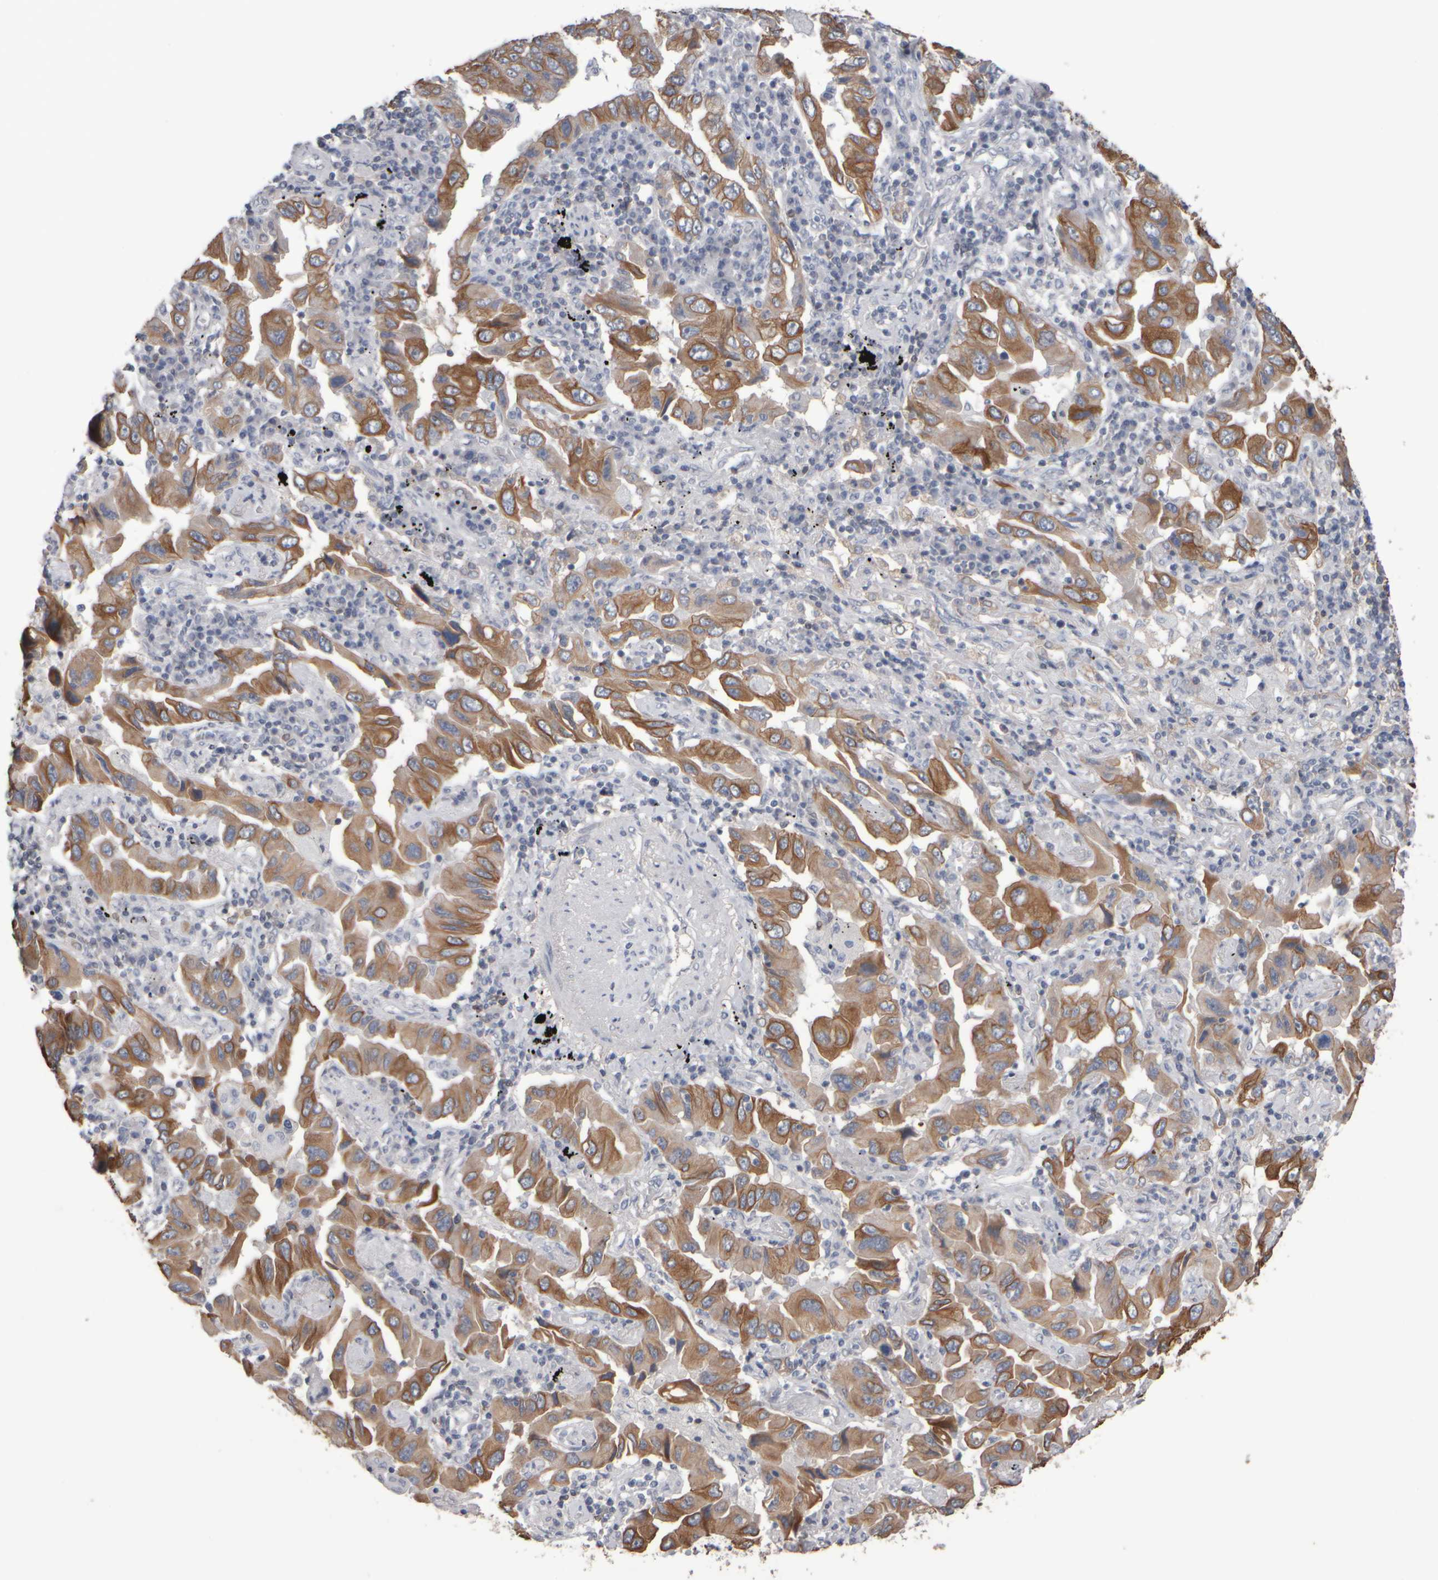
{"staining": {"intensity": "moderate", "quantity": ">75%", "location": "cytoplasmic/membranous"}, "tissue": "lung cancer", "cell_type": "Tumor cells", "image_type": "cancer", "snomed": [{"axis": "morphology", "description": "Adenocarcinoma, NOS"}, {"axis": "topography", "description": "Lung"}], "caption": "A high-resolution histopathology image shows IHC staining of lung cancer, which shows moderate cytoplasmic/membranous positivity in about >75% of tumor cells. (DAB (3,3'-diaminobenzidine) = brown stain, brightfield microscopy at high magnification).", "gene": "EPHX2", "patient": {"sex": "female", "age": 65}}